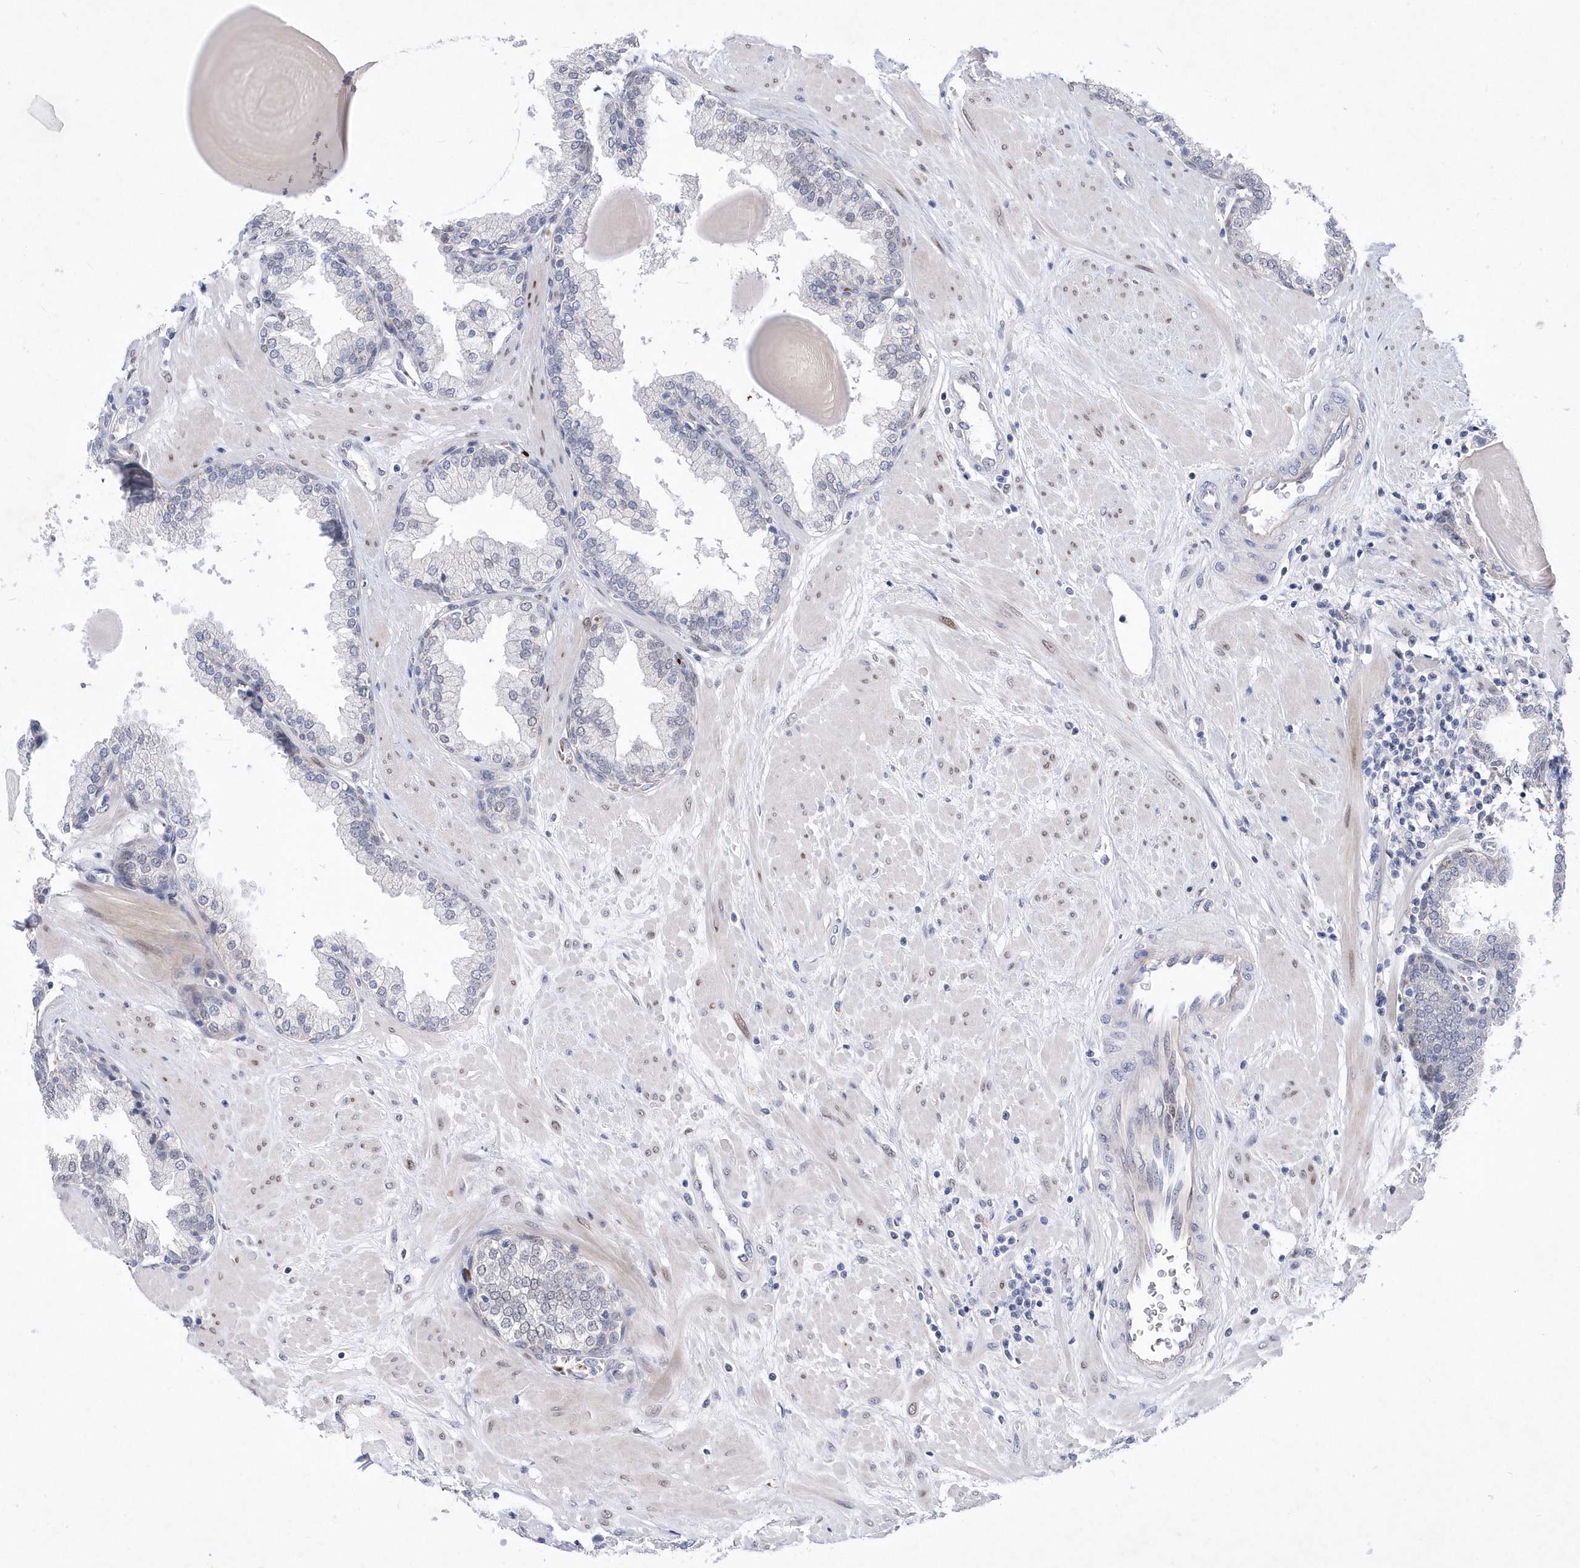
{"staining": {"intensity": "negative", "quantity": "none", "location": "none"}, "tissue": "prostate", "cell_type": "Glandular cells", "image_type": "normal", "snomed": [{"axis": "morphology", "description": "Normal tissue, NOS"}, {"axis": "topography", "description": "Prostate"}], "caption": "There is no significant expression in glandular cells of prostate. (DAB (3,3'-diaminobenzidine) immunohistochemistry with hematoxylin counter stain).", "gene": "ZNF875", "patient": {"sex": "male", "age": 51}}